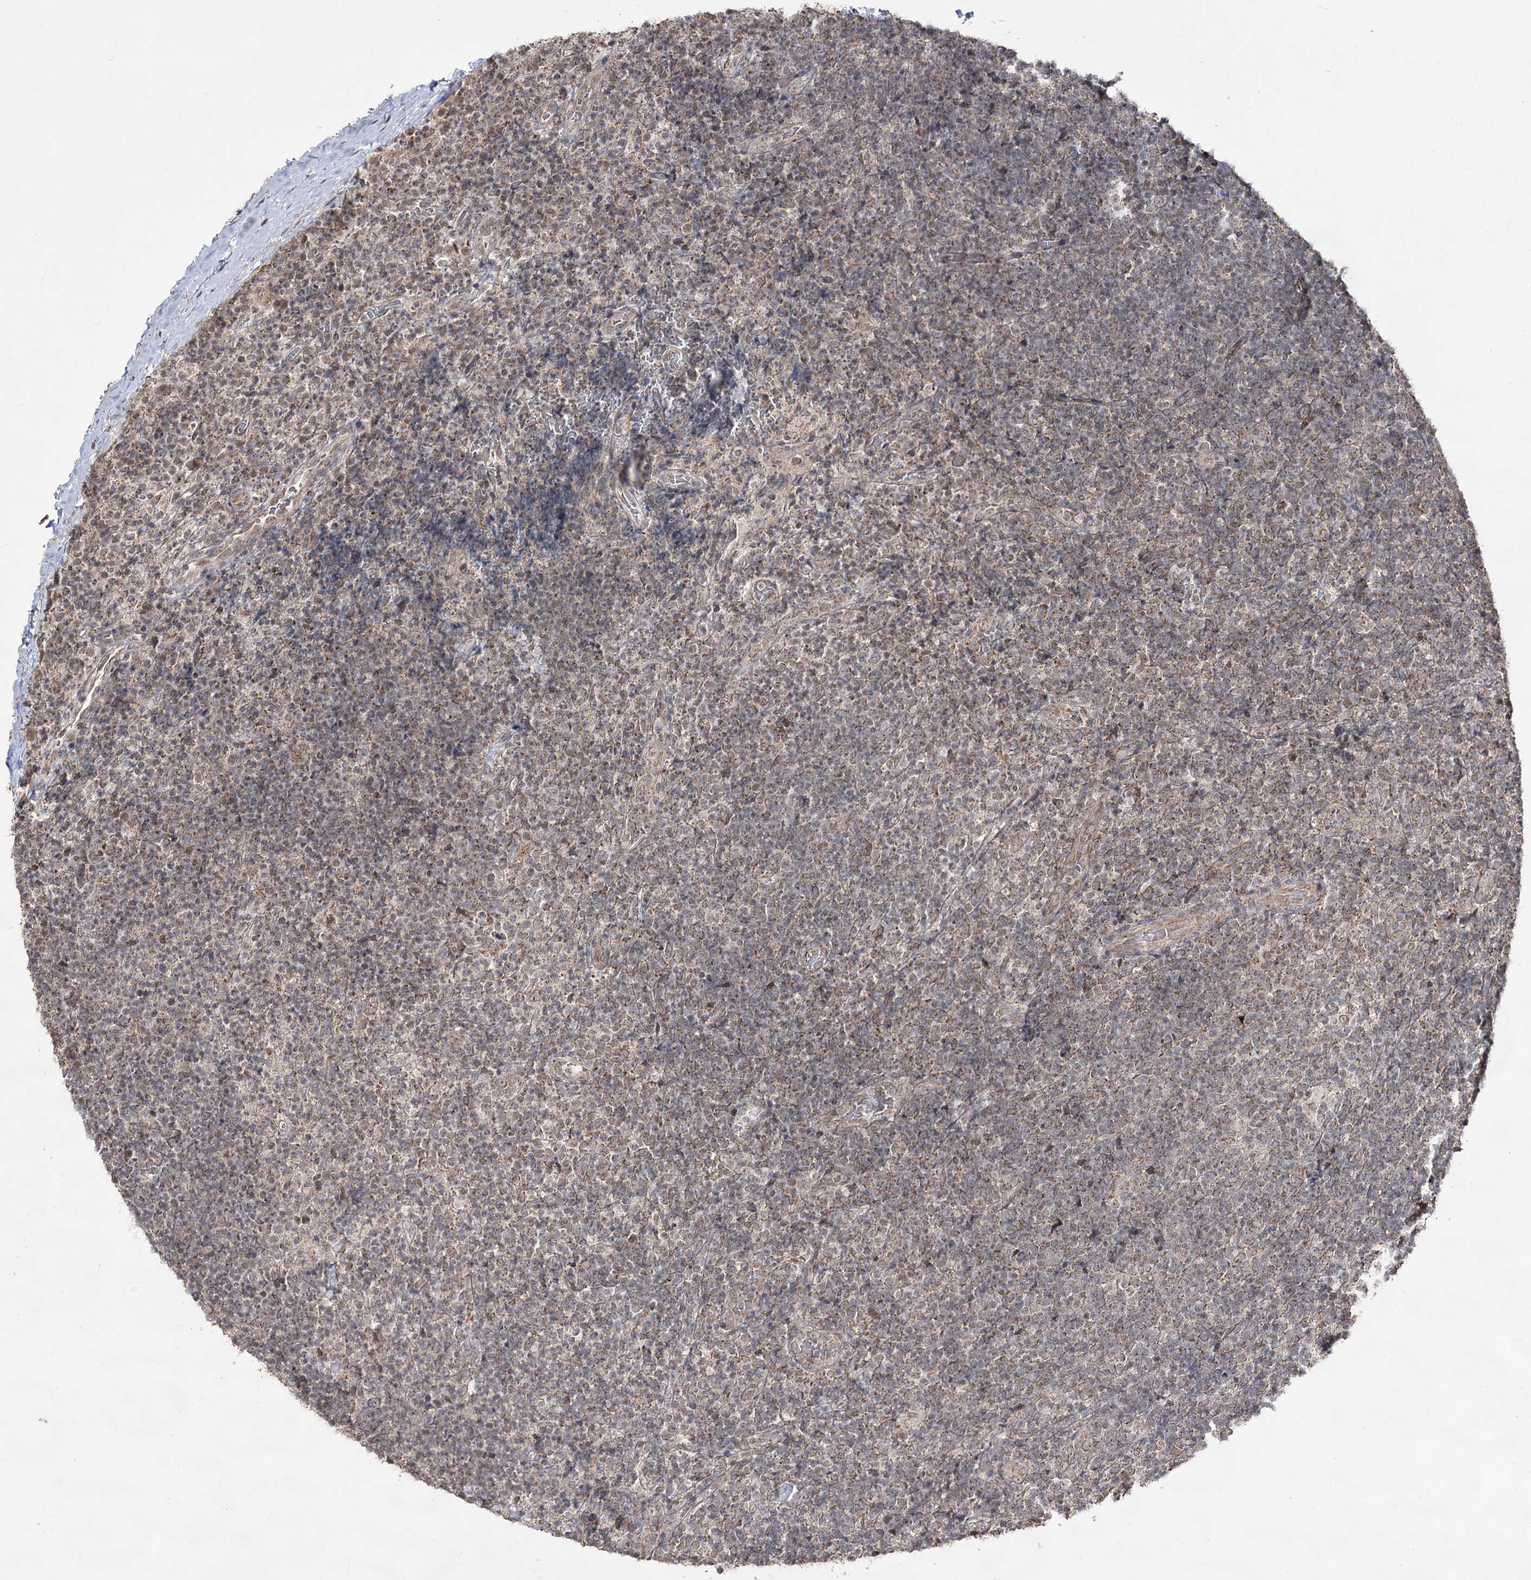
{"staining": {"intensity": "weak", "quantity": "<25%", "location": "nuclear"}, "tissue": "lymphoma", "cell_type": "Tumor cells", "image_type": "cancer", "snomed": [{"axis": "morphology", "description": "Hodgkin's disease, NOS"}, {"axis": "topography", "description": "Lymph node"}], "caption": "DAB (3,3'-diaminobenzidine) immunohistochemical staining of Hodgkin's disease demonstrates no significant staining in tumor cells. The staining was performed using DAB (3,3'-diaminobenzidine) to visualize the protein expression in brown, while the nuclei were stained in blue with hematoxylin (Magnification: 20x).", "gene": "ACTR6", "patient": {"sex": "female", "age": 57}}